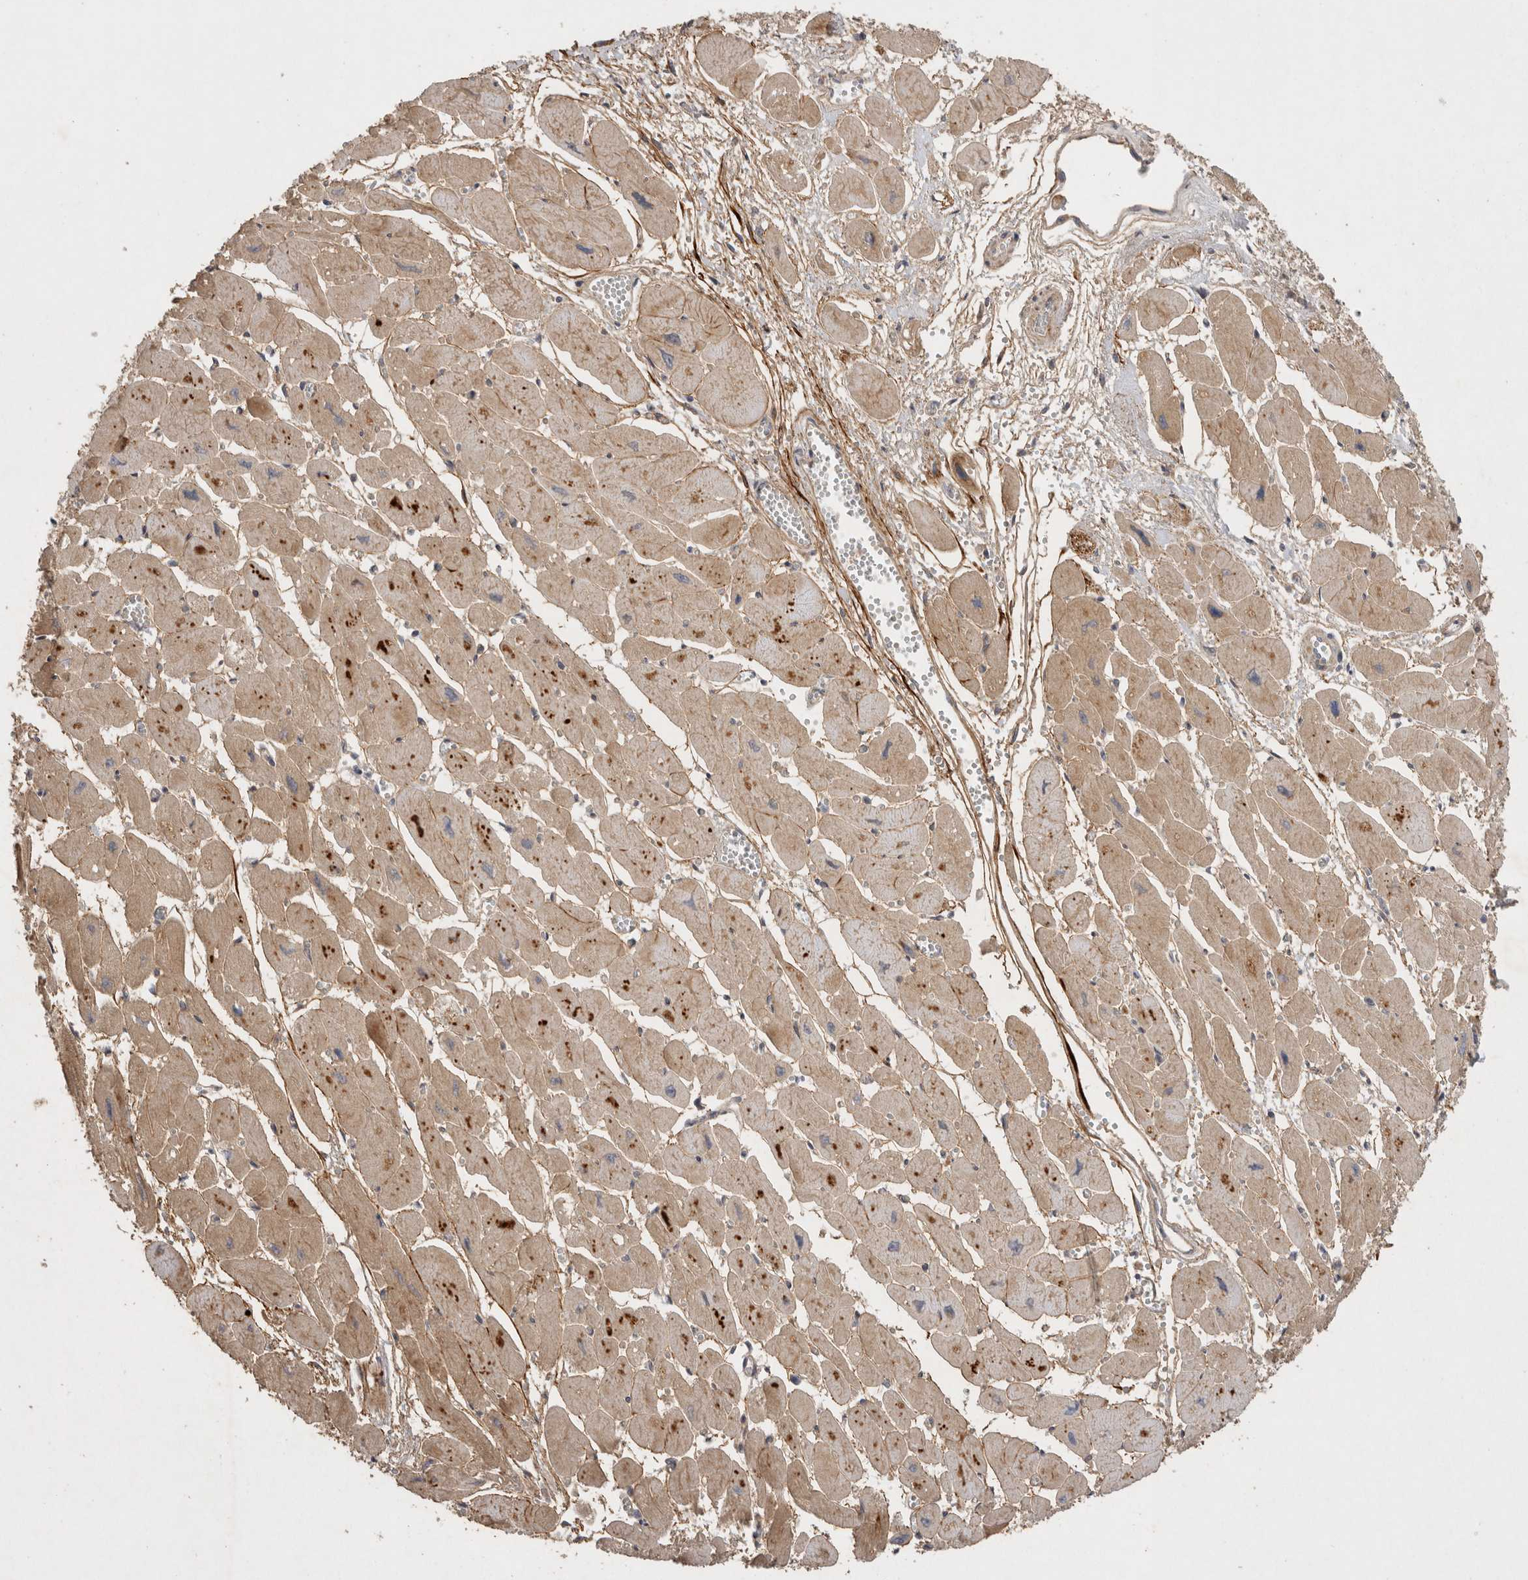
{"staining": {"intensity": "moderate", "quantity": "25%-75%", "location": "cytoplasmic/membranous"}, "tissue": "heart muscle", "cell_type": "Cardiomyocytes", "image_type": "normal", "snomed": [{"axis": "morphology", "description": "Normal tissue, NOS"}, {"axis": "topography", "description": "Heart"}], "caption": "A brown stain shows moderate cytoplasmic/membranous positivity of a protein in cardiomyocytes of unremarkable human heart muscle. The staining was performed using DAB, with brown indicating positive protein expression. Nuclei are stained blue with hematoxylin.", "gene": "PPP1R42", "patient": {"sex": "female", "age": 54}}